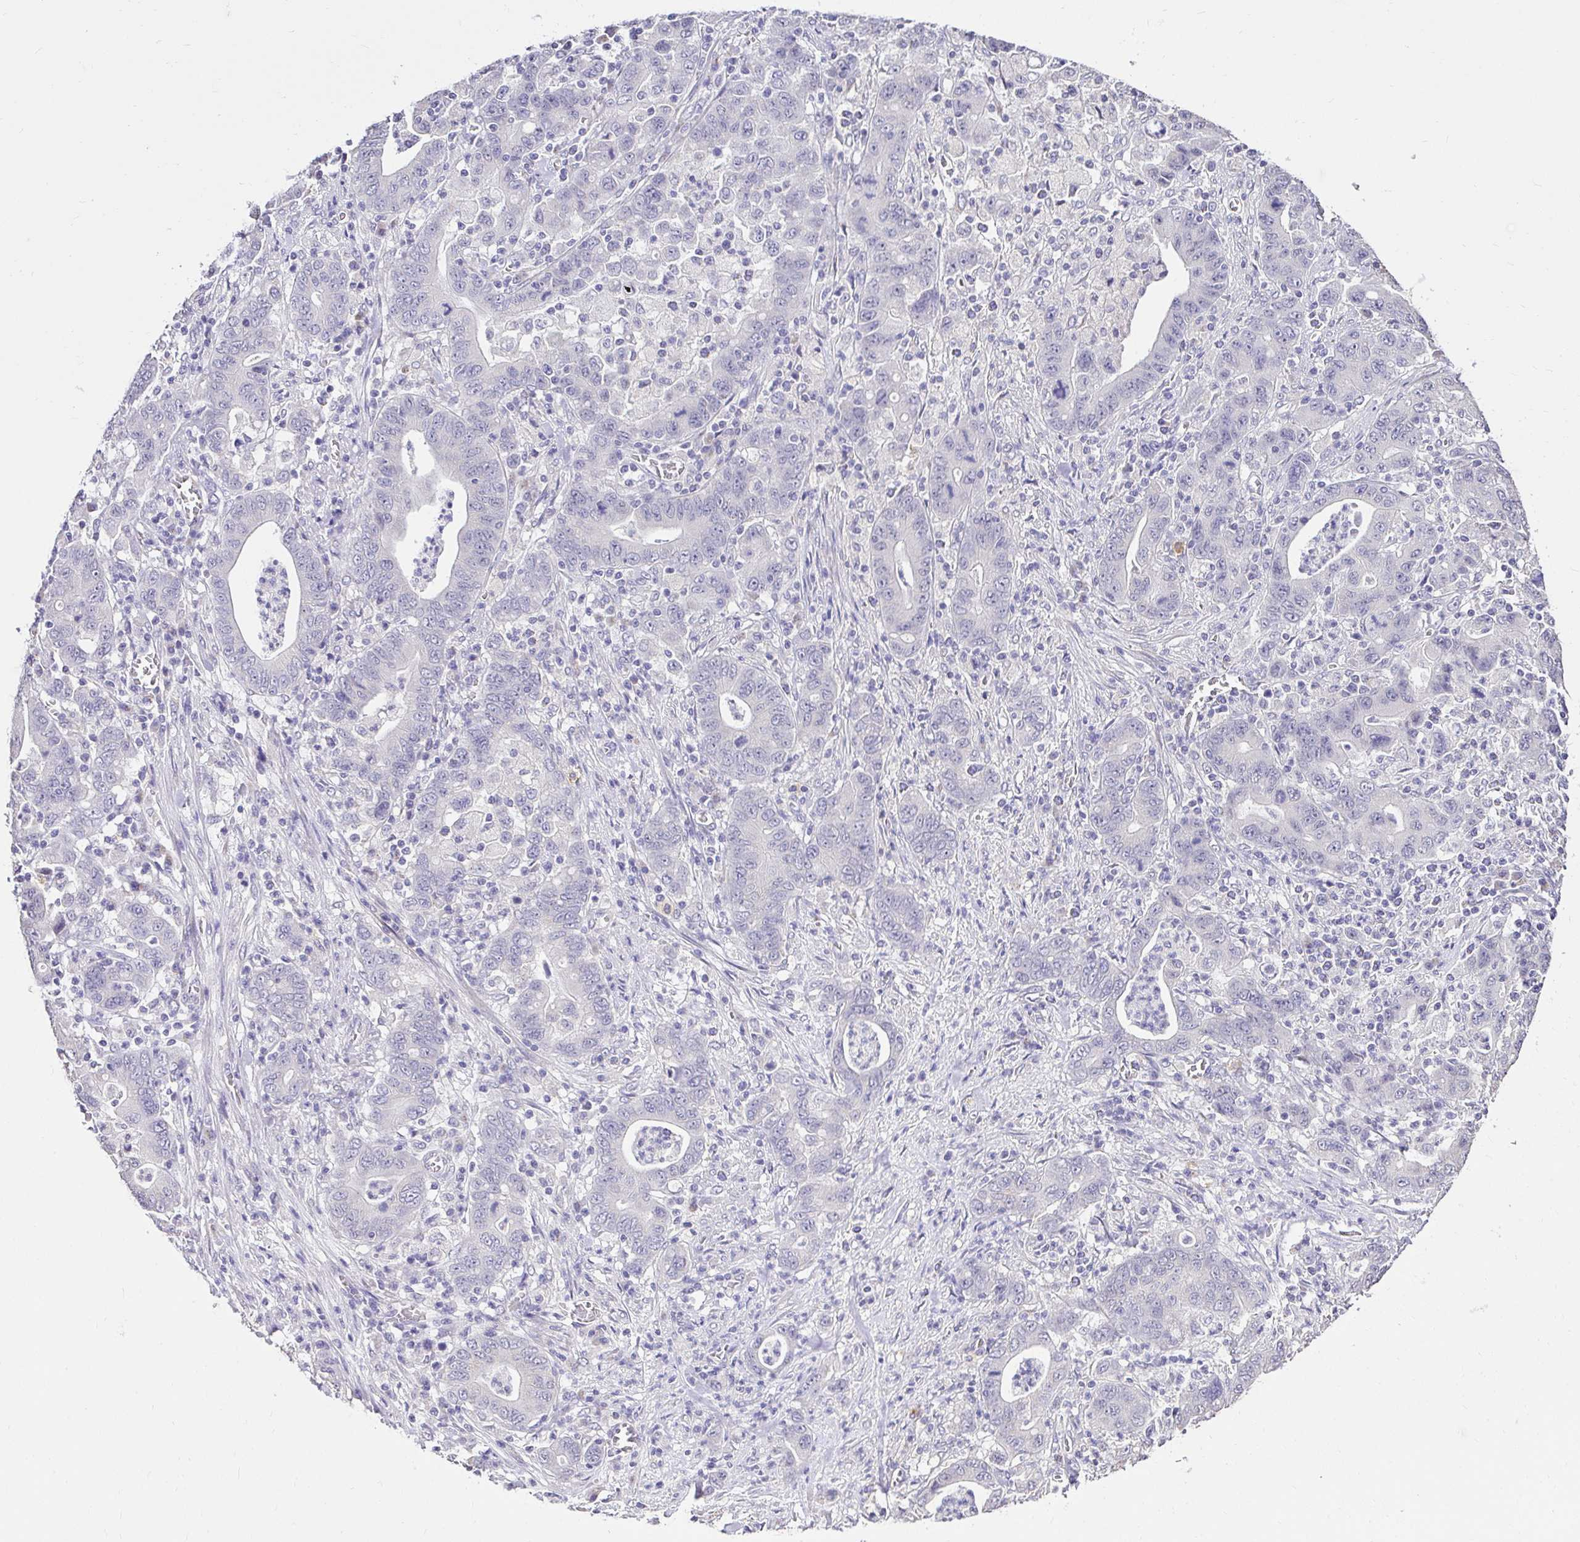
{"staining": {"intensity": "negative", "quantity": "none", "location": "none"}, "tissue": "stomach cancer", "cell_type": "Tumor cells", "image_type": "cancer", "snomed": [{"axis": "morphology", "description": "Adenocarcinoma, NOS"}, {"axis": "topography", "description": "Stomach, upper"}], "caption": "Human stomach adenocarcinoma stained for a protein using immunohistochemistry (IHC) exhibits no expression in tumor cells.", "gene": "KIAA1210", "patient": {"sex": "male", "age": 69}}